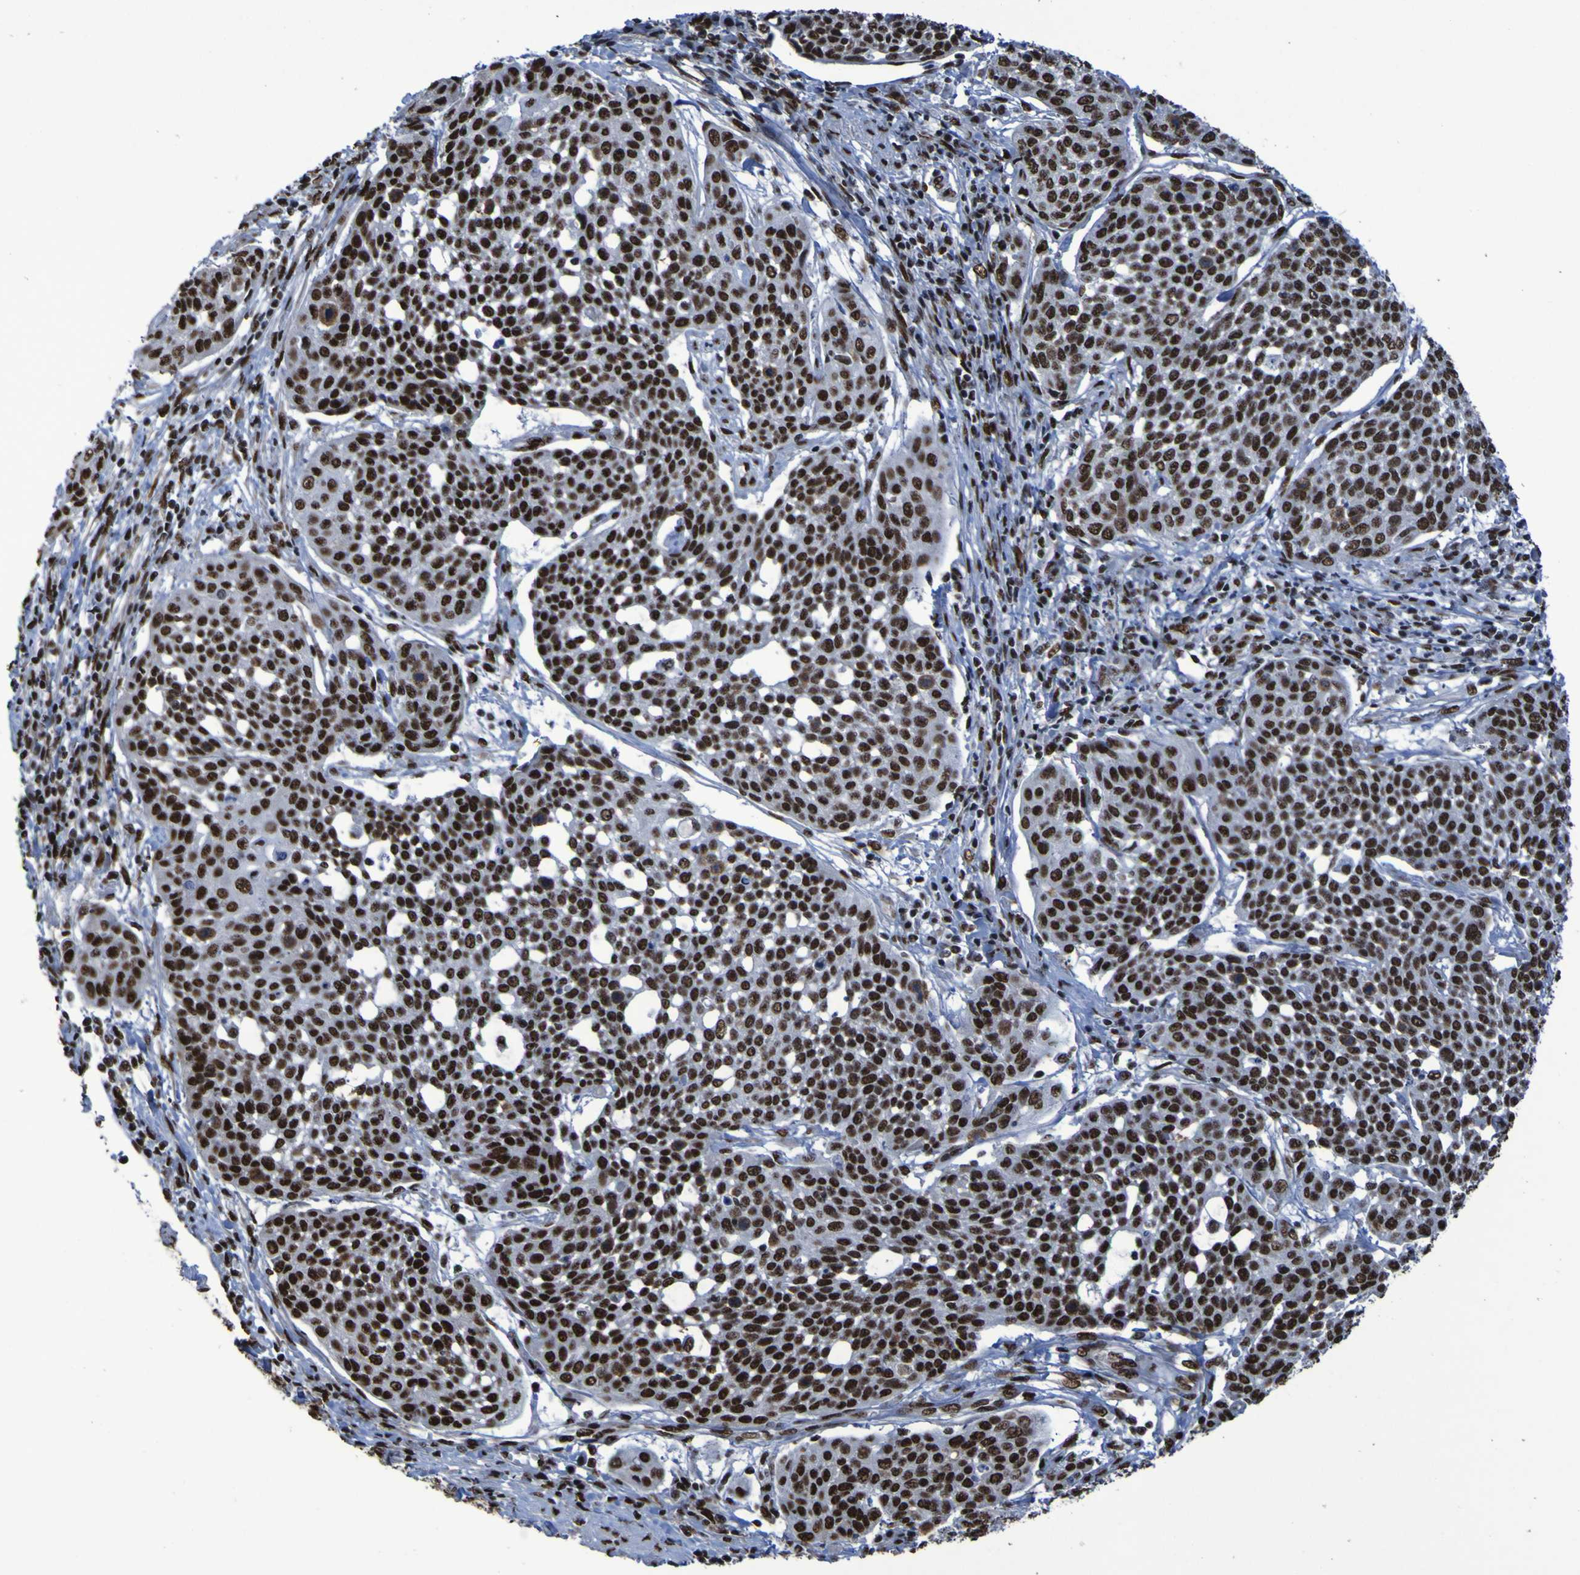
{"staining": {"intensity": "strong", "quantity": ">75%", "location": "nuclear"}, "tissue": "cervical cancer", "cell_type": "Tumor cells", "image_type": "cancer", "snomed": [{"axis": "morphology", "description": "Squamous cell carcinoma, NOS"}, {"axis": "topography", "description": "Cervix"}], "caption": "An immunohistochemistry micrograph of tumor tissue is shown. Protein staining in brown highlights strong nuclear positivity in cervical cancer (squamous cell carcinoma) within tumor cells. The protein of interest is shown in brown color, while the nuclei are stained blue.", "gene": "HNRNPR", "patient": {"sex": "female", "age": 34}}